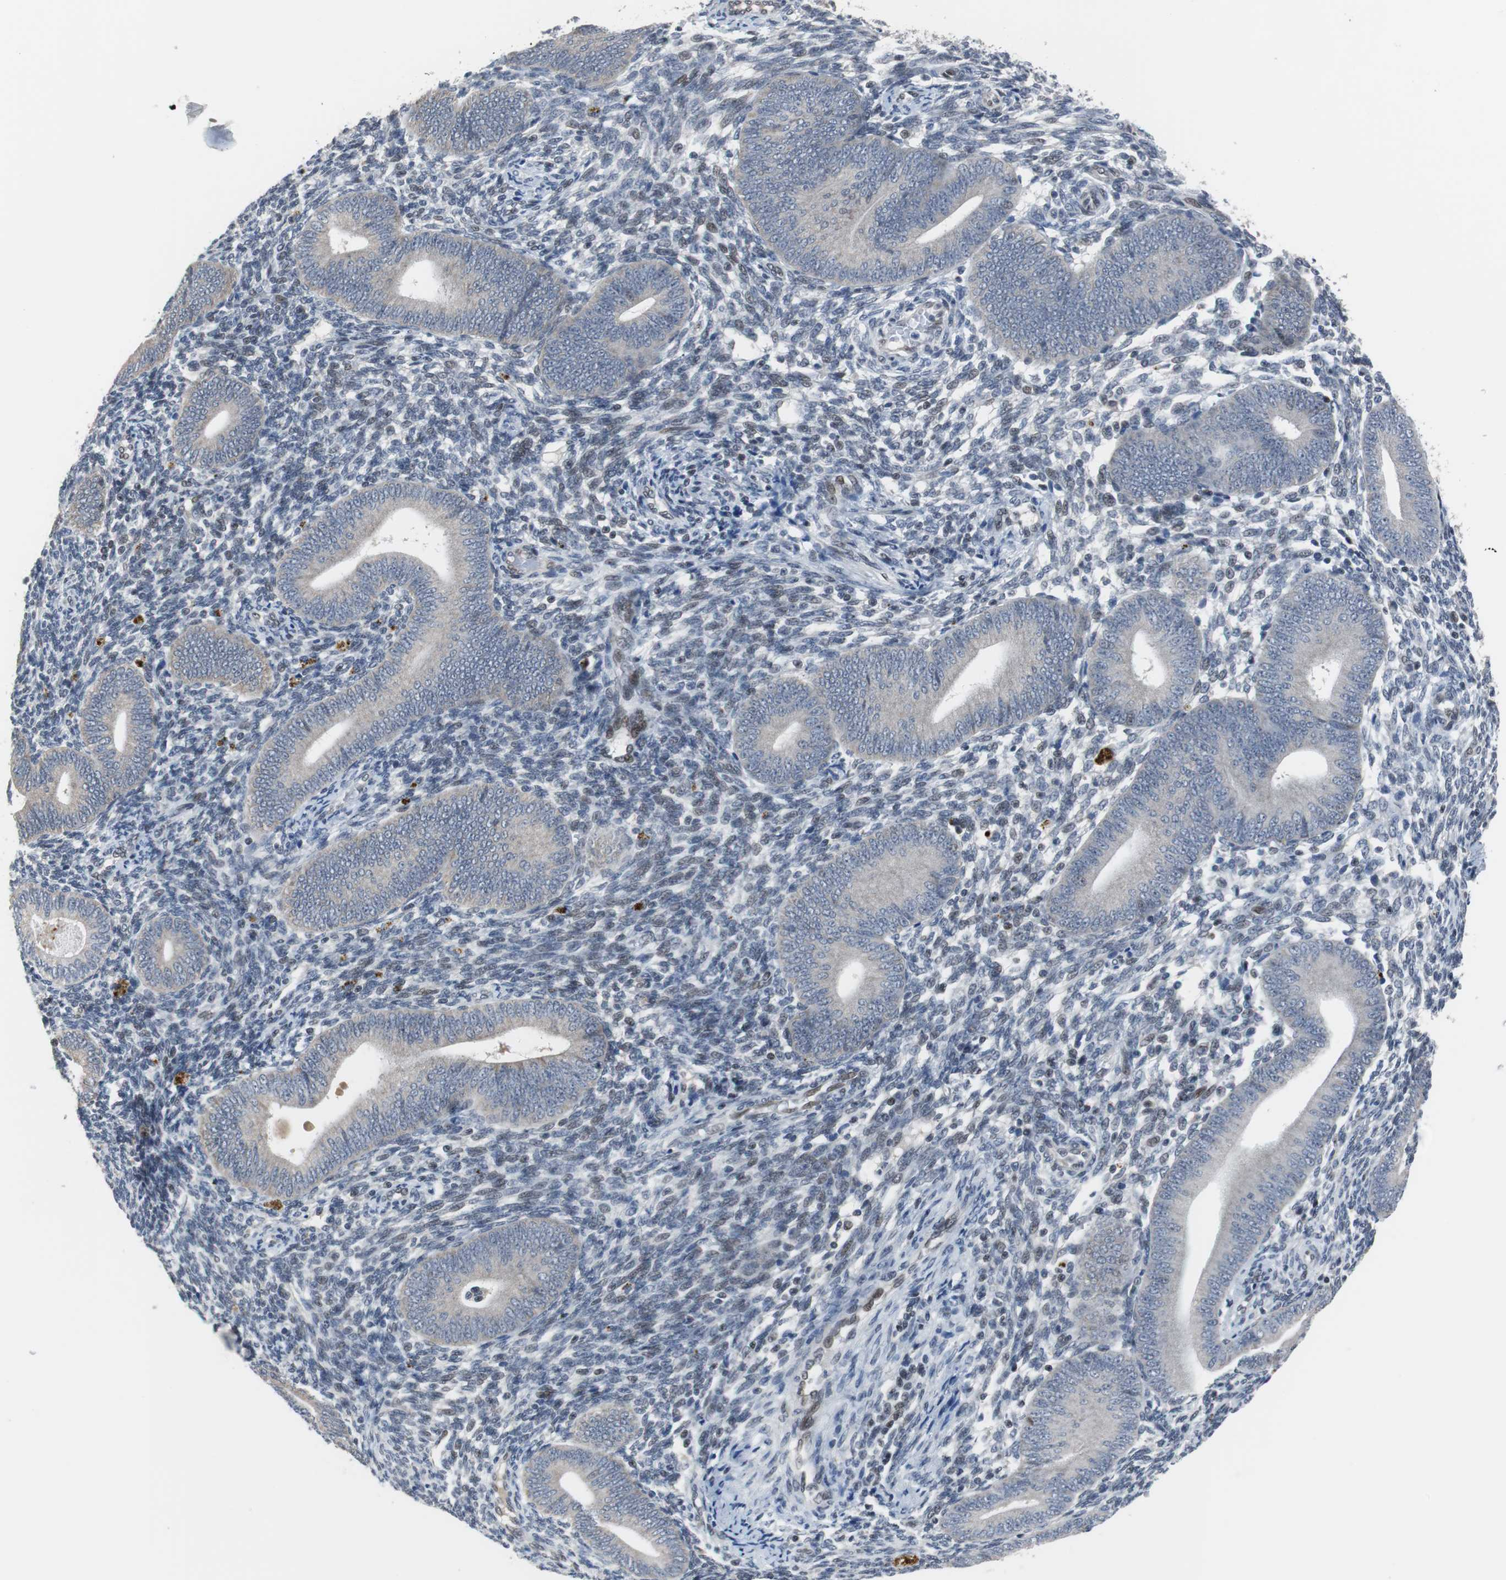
{"staining": {"intensity": "weak", "quantity": "<25%", "location": "cytoplasmic/membranous"}, "tissue": "endometrium", "cell_type": "Cells in endometrial stroma", "image_type": "normal", "snomed": [{"axis": "morphology", "description": "Normal tissue, NOS"}, {"axis": "topography", "description": "Uterus"}, {"axis": "topography", "description": "Endometrium"}], "caption": "Protein analysis of unremarkable endometrium exhibits no significant expression in cells in endometrial stroma.", "gene": "TP63", "patient": {"sex": "female", "age": 33}}